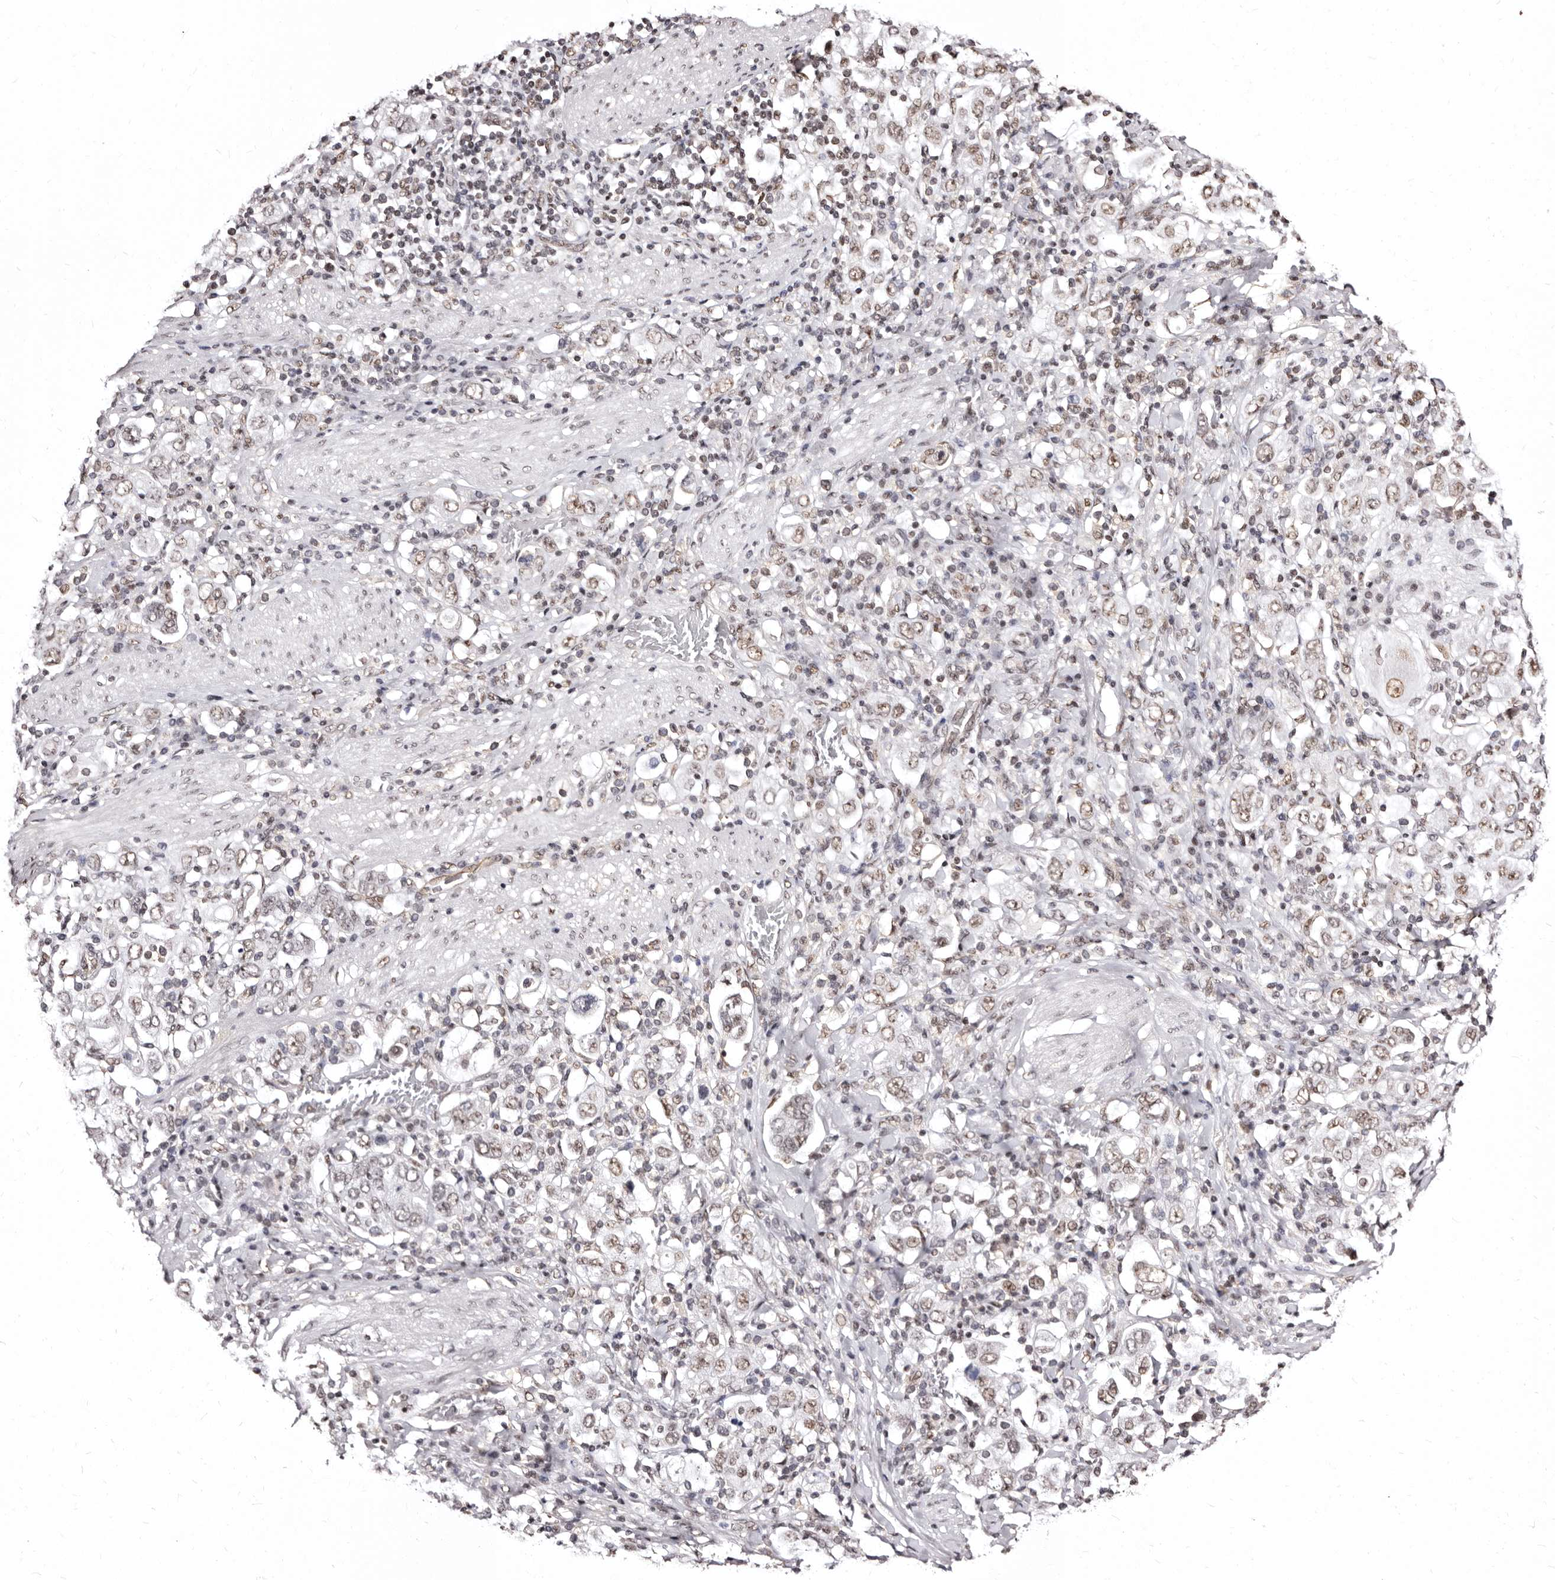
{"staining": {"intensity": "weak", "quantity": ">75%", "location": "nuclear"}, "tissue": "stomach cancer", "cell_type": "Tumor cells", "image_type": "cancer", "snomed": [{"axis": "morphology", "description": "Adenocarcinoma, NOS"}, {"axis": "topography", "description": "Stomach, upper"}], "caption": "Human stomach cancer stained with a brown dye demonstrates weak nuclear positive positivity in about >75% of tumor cells.", "gene": "ANAPC11", "patient": {"sex": "male", "age": 62}}